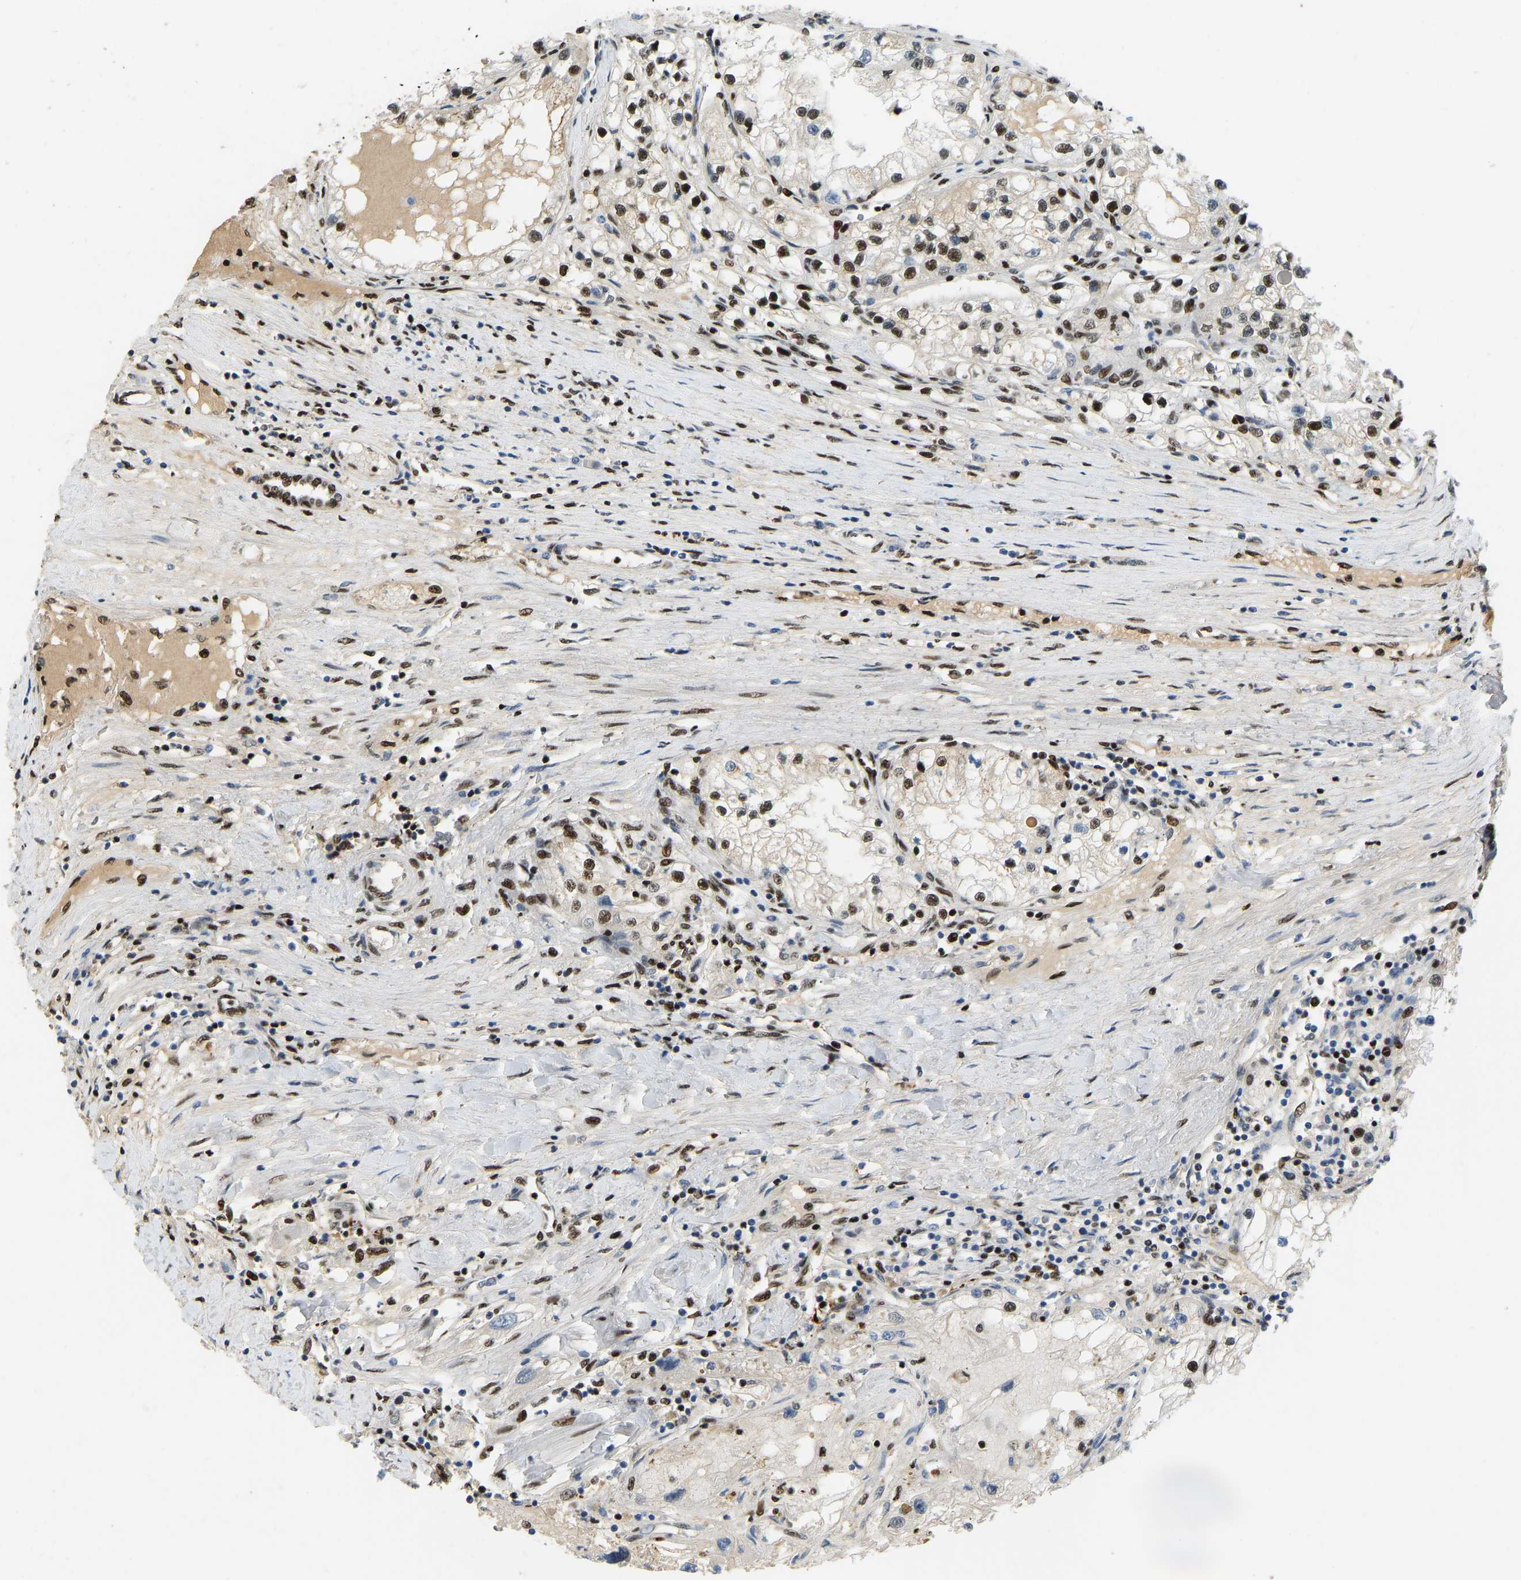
{"staining": {"intensity": "strong", "quantity": "<25%", "location": "nuclear"}, "tissue": "renal cancer", "cell_type": "Tumor cells", "image_type": "cancer", "snomed": [{"axis": "morphology", "description": "Adenocarcinoma, NOS"}, {"axis": "topography", "description": "Kidney"}], "caption": "IHC image of neoplastic tissue: human renal adenocarcinoma stained using IHC shows medium levels of strong protein expression localized specifically in the nuclear of tumor cells, appearing as a nuclear brown color.", "gene": "FOXK1", "patient": {"sex": "male", "age": 68}}